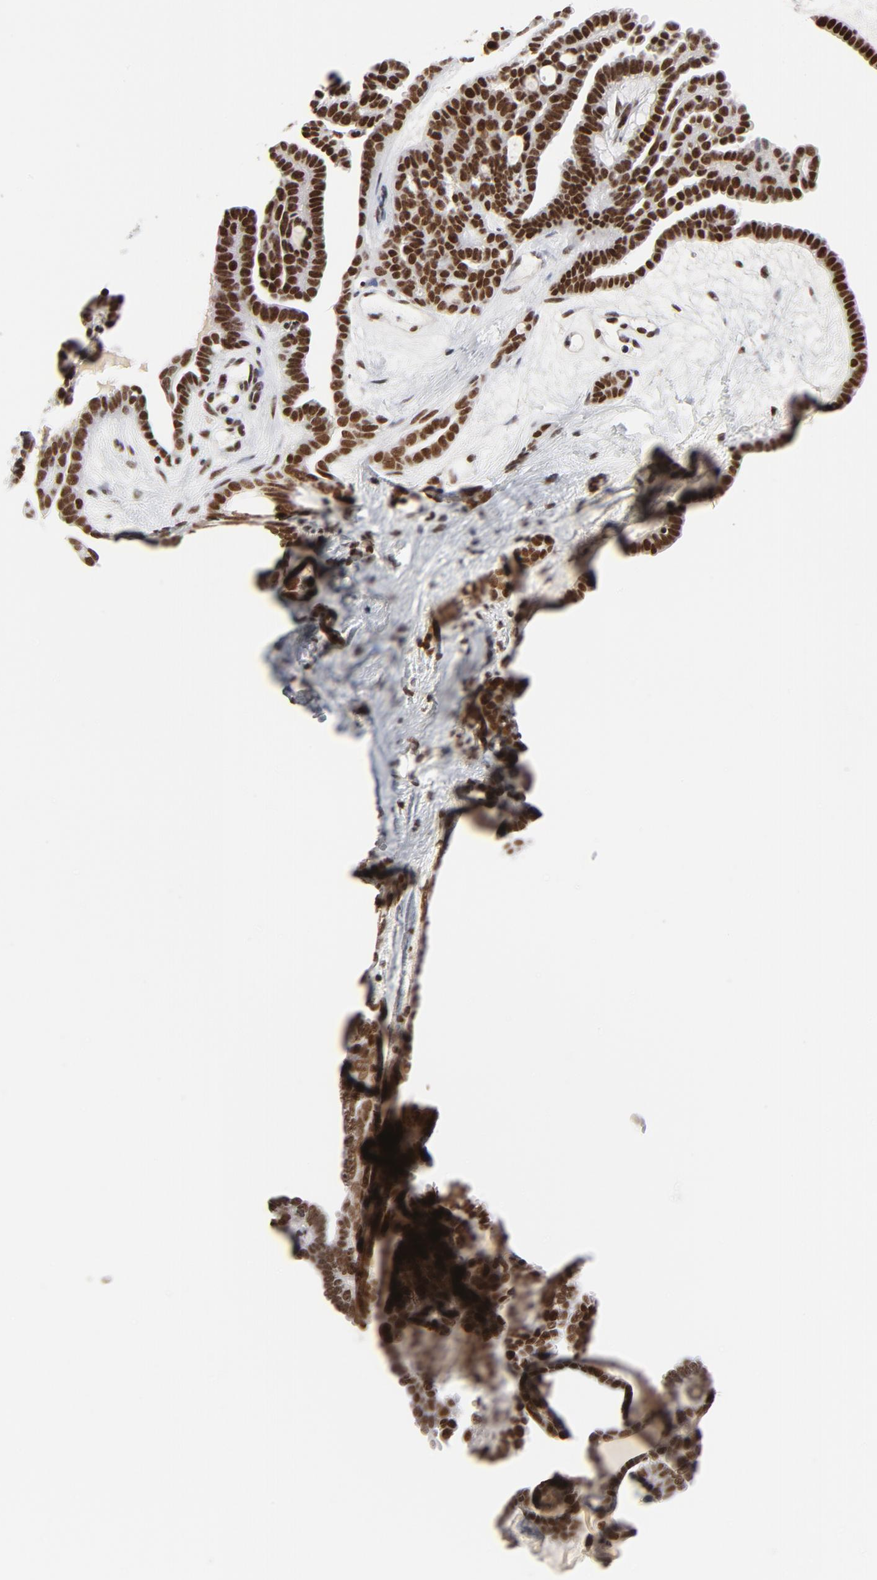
{"staining": {"intensity": "moderate", "quantity": ">75%", "location": "nuclear"}, "tissue": "ovarian cancer", "cell_type": "Tumor cells", "image_type": "cancer", "snomed": [{"axis": "morphology", "description": "Cystadenocarcinoma, serous, NOS"}, {"axis": "topography", "description": "Ovary"}], "caption": "This photomicrograph exhibits ovarian serous cystadenocarcinoma stained with IHC to label a protein in brown. The nuclear of tumor cells show moderate positivity for the protein. Nuclei are counter-stained blue.", "gene": "RFC4", "patient": {"sex": "female", "age": 71}}